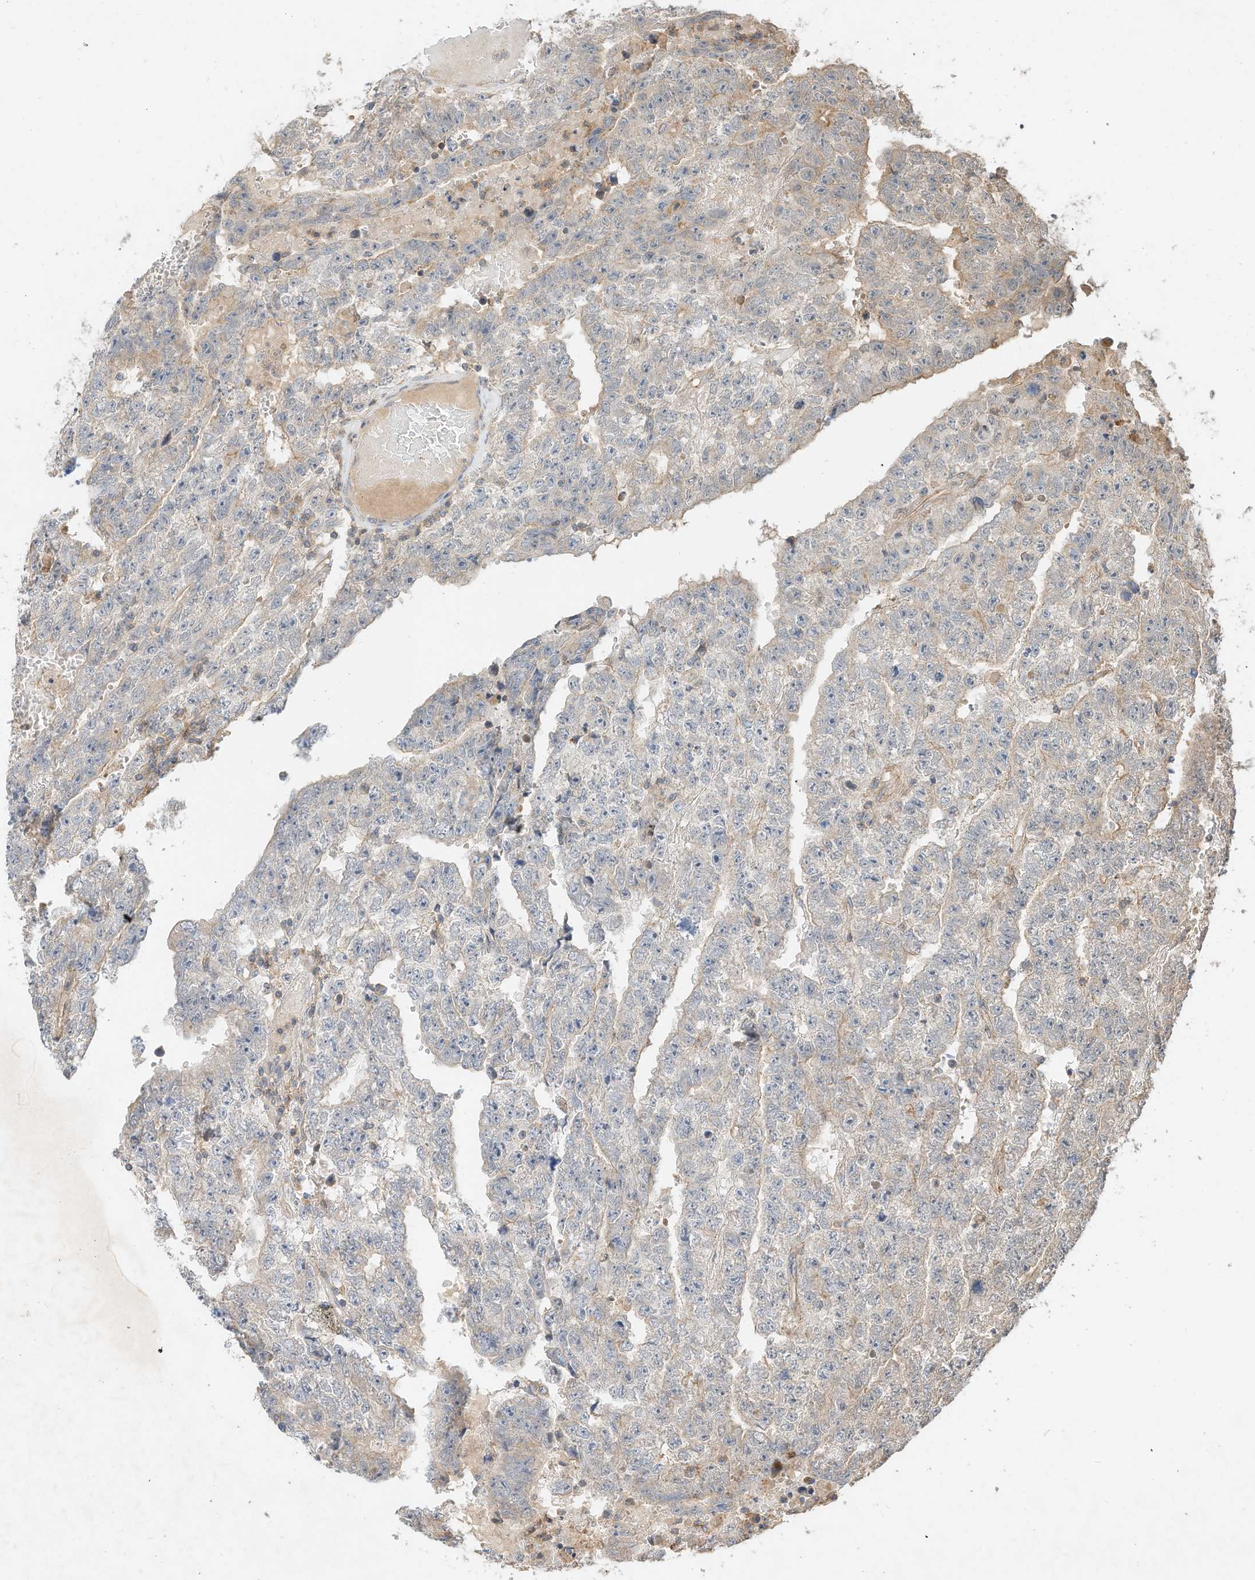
{"staining": {"intensity": "negative", "quantity": "none", "location": "none"}, "tissue": "testis cancer", "cell_type": "Tumor cells", "image_type": "cancer", "snomed": [{"axis": "morphology", "description": "Carcinoma, Embryonal, NOS"}, {"axis": "topography", "description": "Testis"}], "caption": "DAB immunohistochemical staining of human testis embryonal carcinoma demonstrates no significant expression in tumor cells.", "gene": "CPAMD8", "patient": {"sex": "male", "age": 25}}